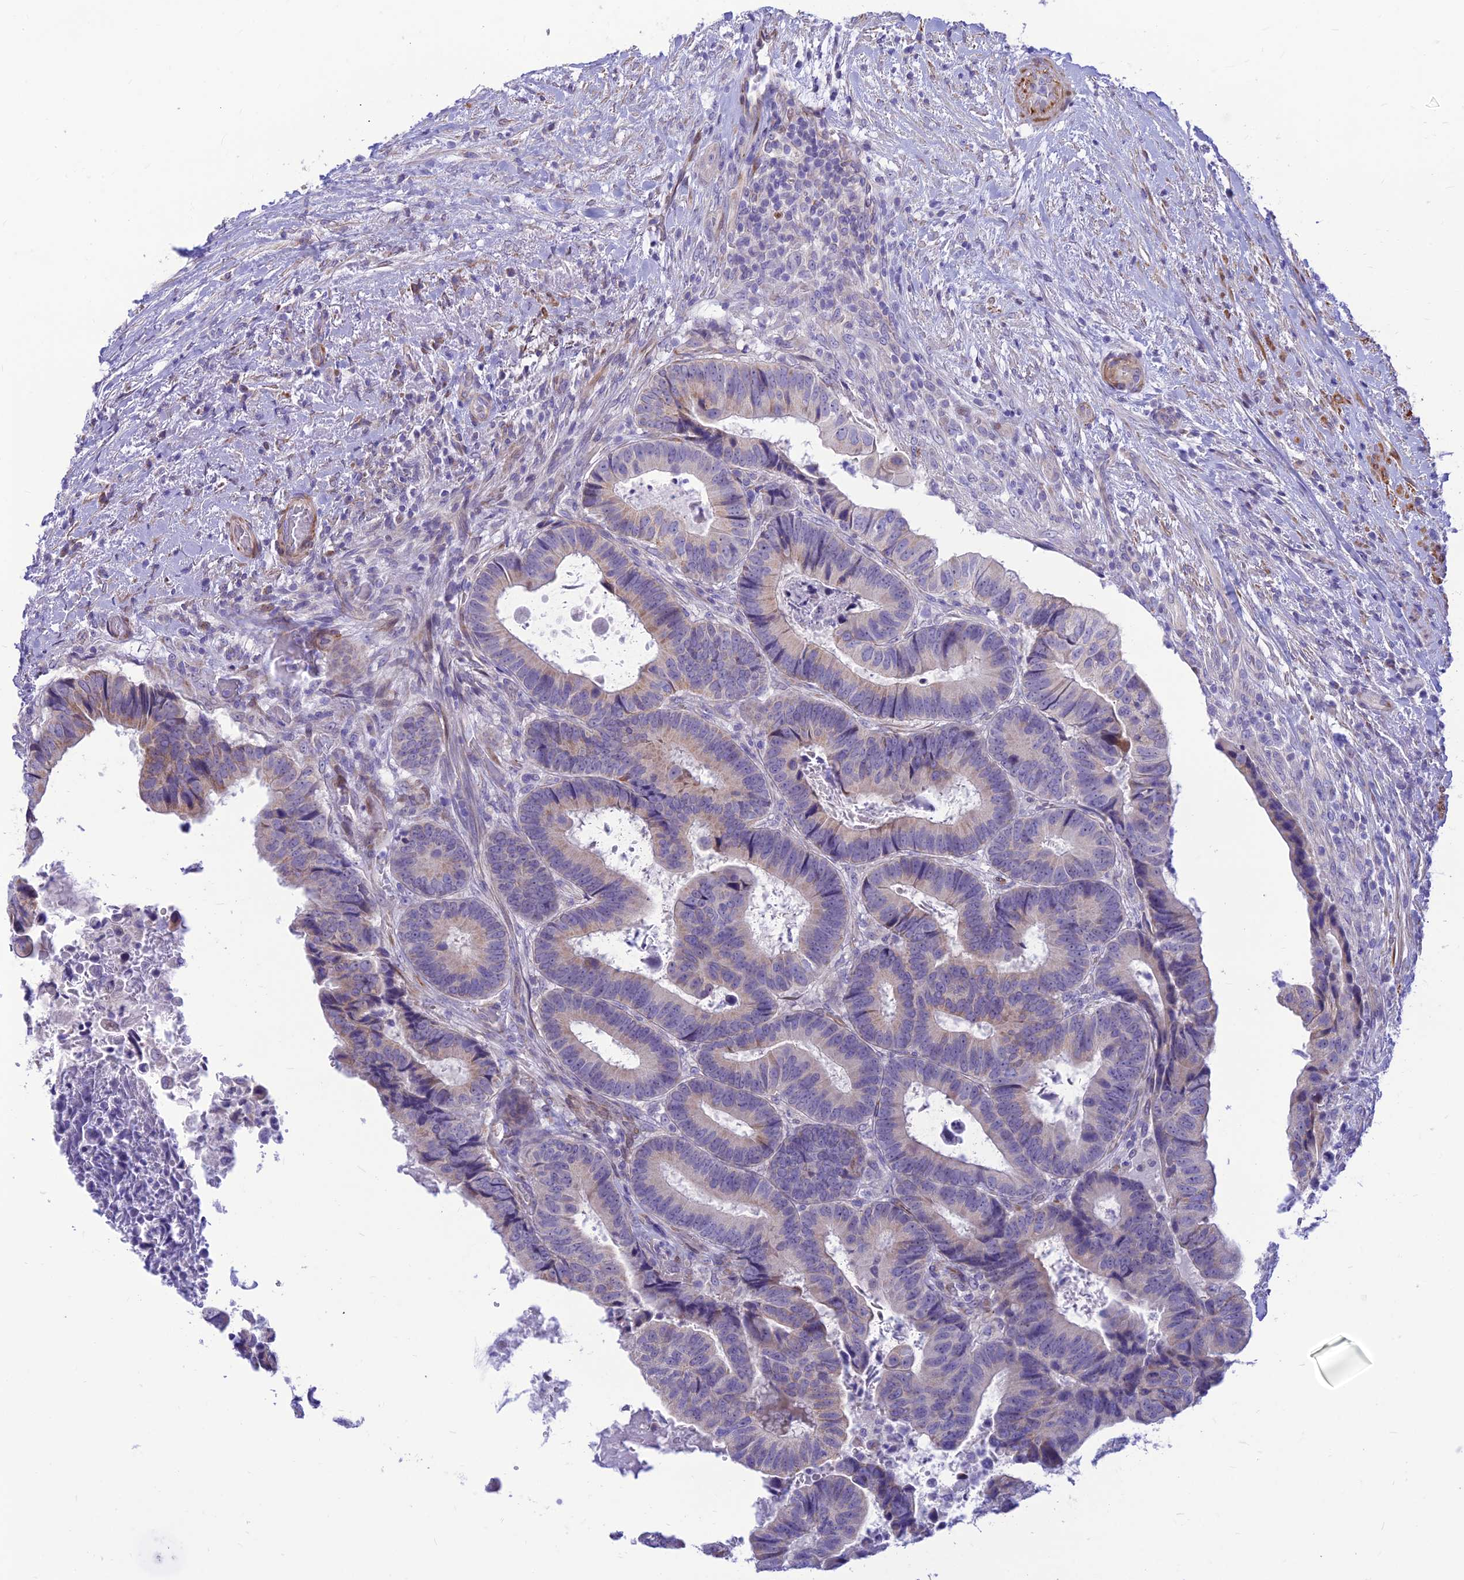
{"staining": {"intensity": "weak", "quantity": "<25%", "location": "cytoplasmic/membranous"}, "tissue": "colorectal cancer", "cell_type": "Tumor cells", "image_type": "cancer", "snomed": [{"axis": "morphology", "description": "Adenocarcinoma, NOS"}, {"axis": "topography", "description": "Colon"}], "caption": "Photomicrograph shows no significant protein expression in tumor cells of colorectal adenocarcinoma.", "gene": "FAM186B", "patient": {"sex": "male", "age": 85}}